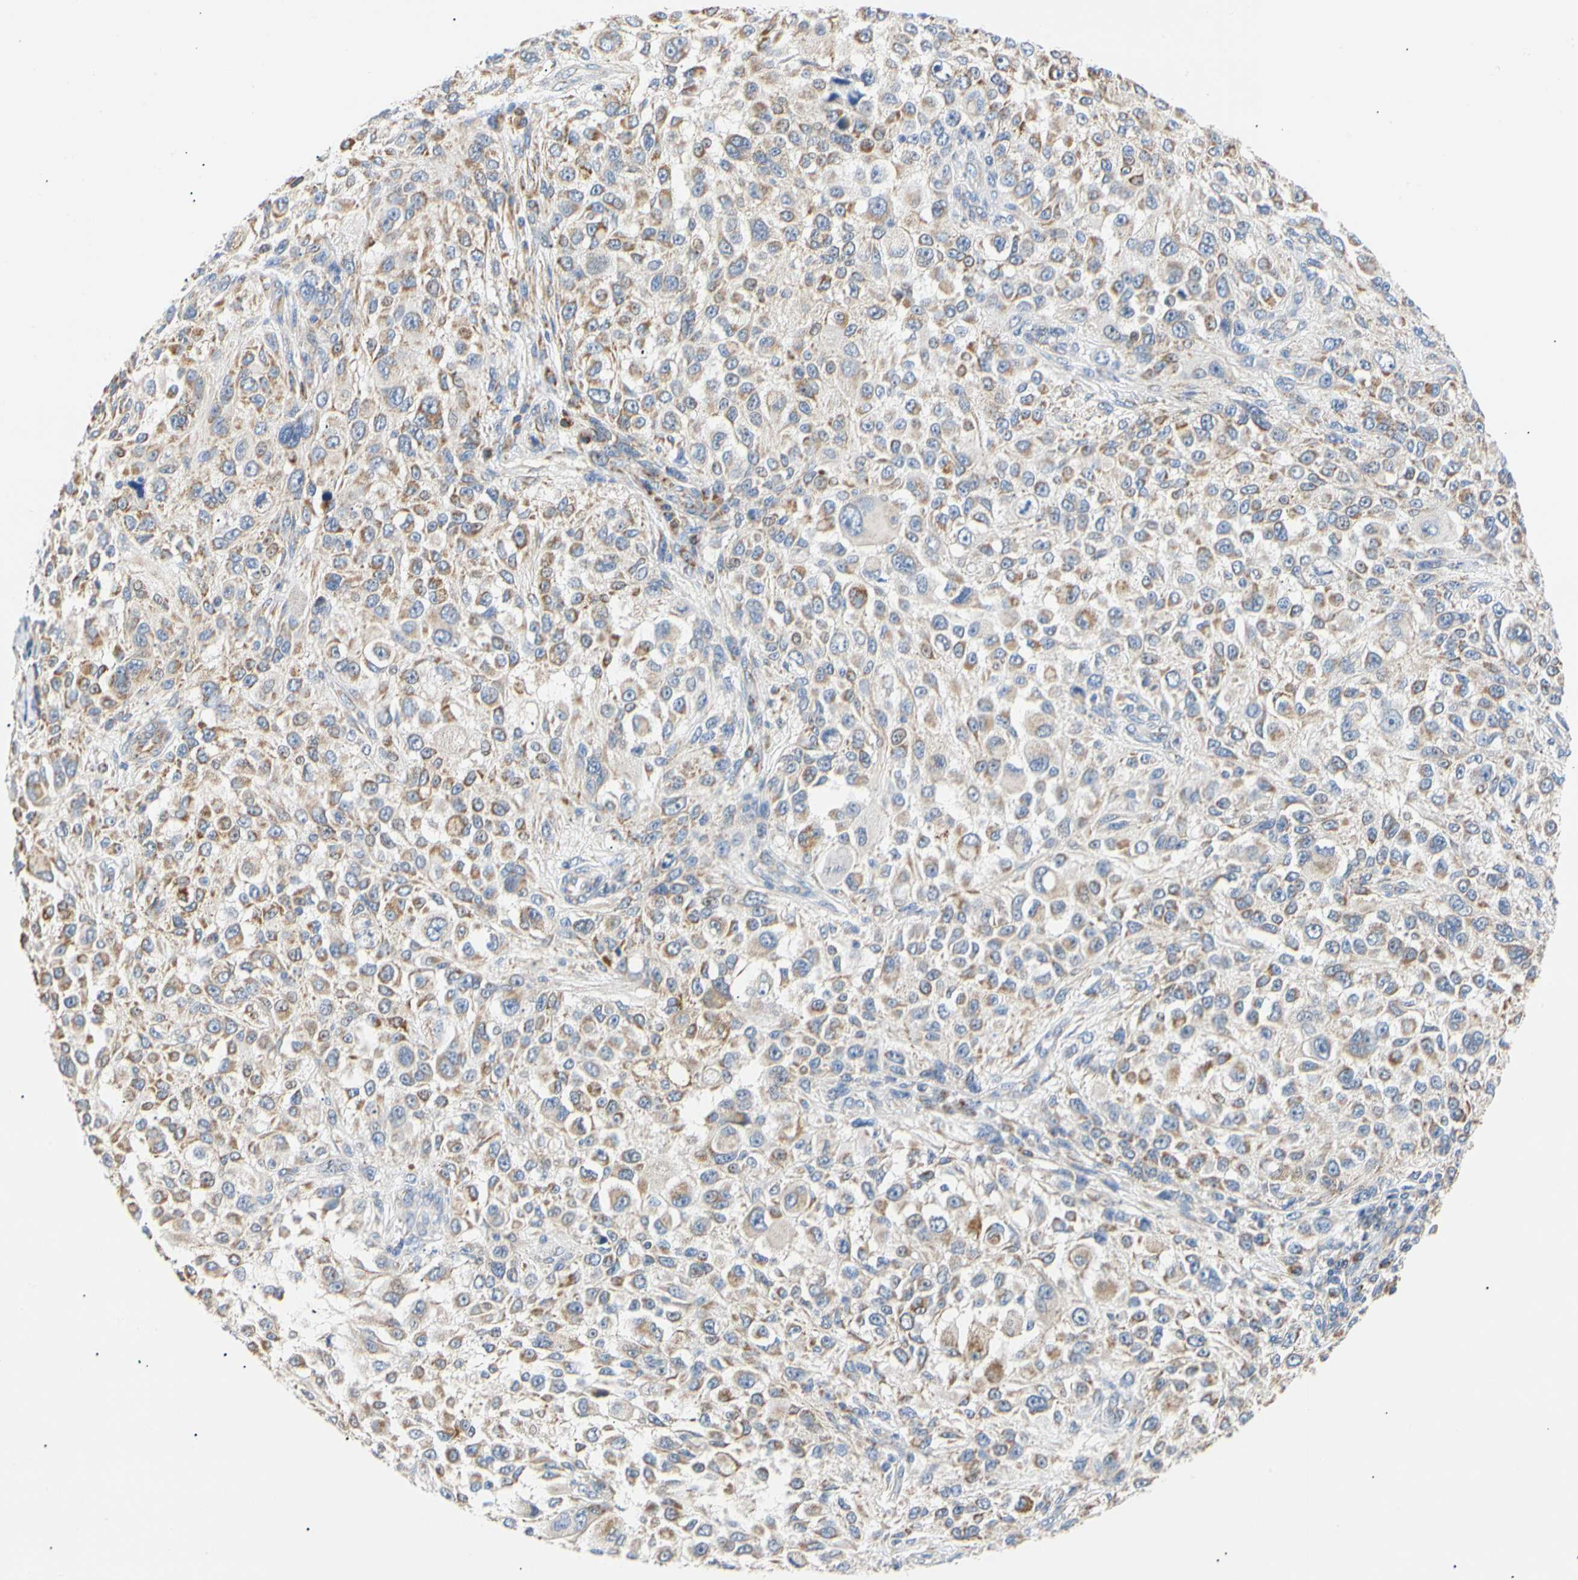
{"staining": {"intensity": "moderate", "quantity": ">75%", "location": "cytoplasmic/membranous"}, "tissue": "melanoma", "cell_type": "Tumor cells", "image_type": "cancer", "snomed": [{"axis": "morphology", "description": "Necrosis, NOS"}, {"axis": "morphology", "description": "Malignant melanoma, NOS"}, {"axis": "topography", "description": "Skin"}], "caption": "Immunohistochemistry (IHC) histopathology image of neoplastic tissue: human malignant melanoma stained using immunohistochemistry (IHC) demonstrates medium levels of moderate protein expression localized specifically in the cytoplasmic/membranous of tumor cells, appearing as a cytoplasmic/membranous brown color.", "gene": "ACAT1", "patient": {"sex": "female", "age": 87}}